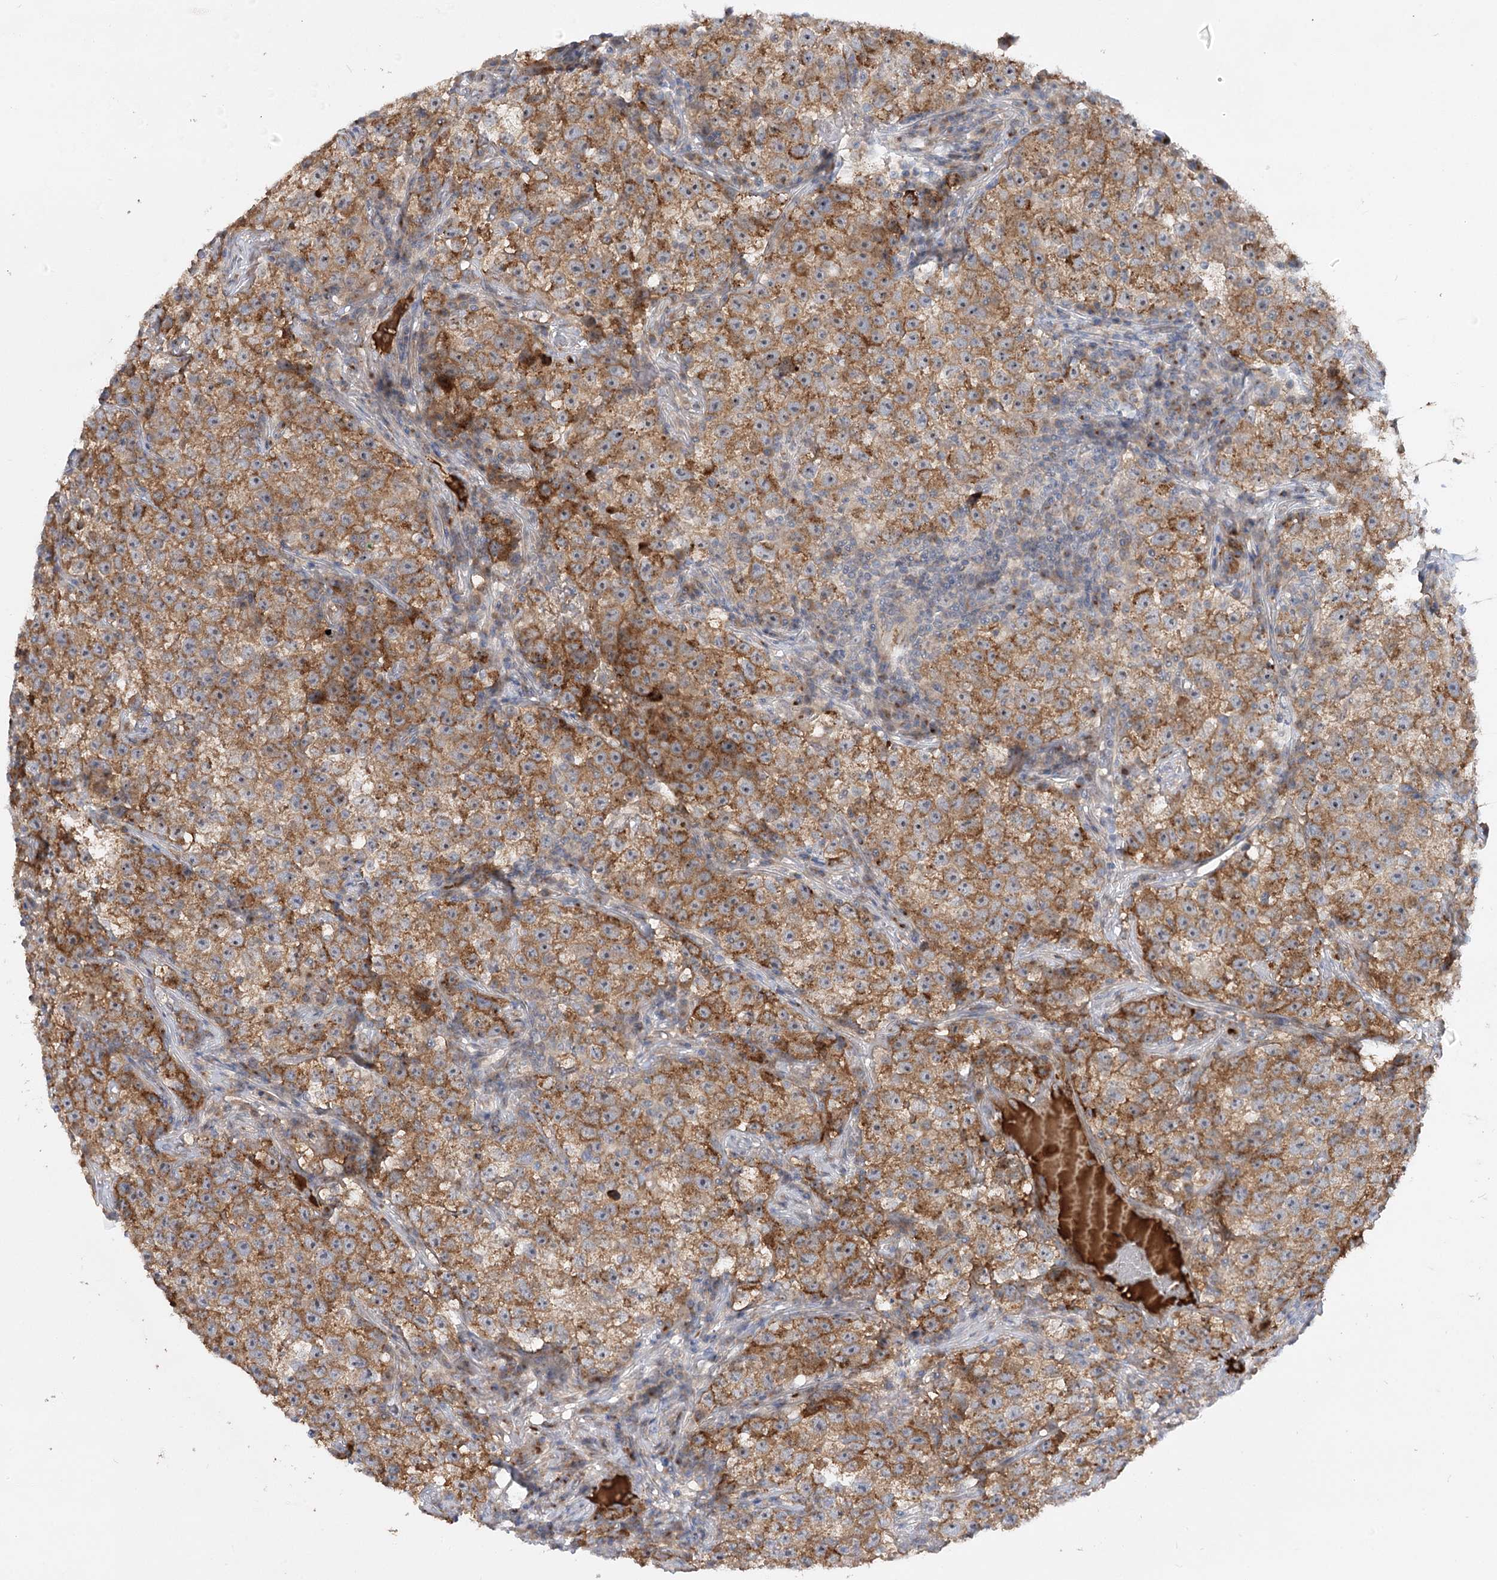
{"staining": {"intensity": "moderate", "quantity": ">75%", "location": "cytoplasmic/membranous"}, "tissue": "testis cancer", "cell_type": "Tumor cells", "image_type": "cancer", "snomed": [{"axis": "morphology", "description": "Seminoma, NOS"}, {"axis": "topography", "description": "Testis"}], "caption": "Testis seminoma tissue reveals moderate cytoplasmic/membranous expression in approximately >75% of tumor cells", "gene": "FGF19", "patient": {"sex": "male", "age": 22}}